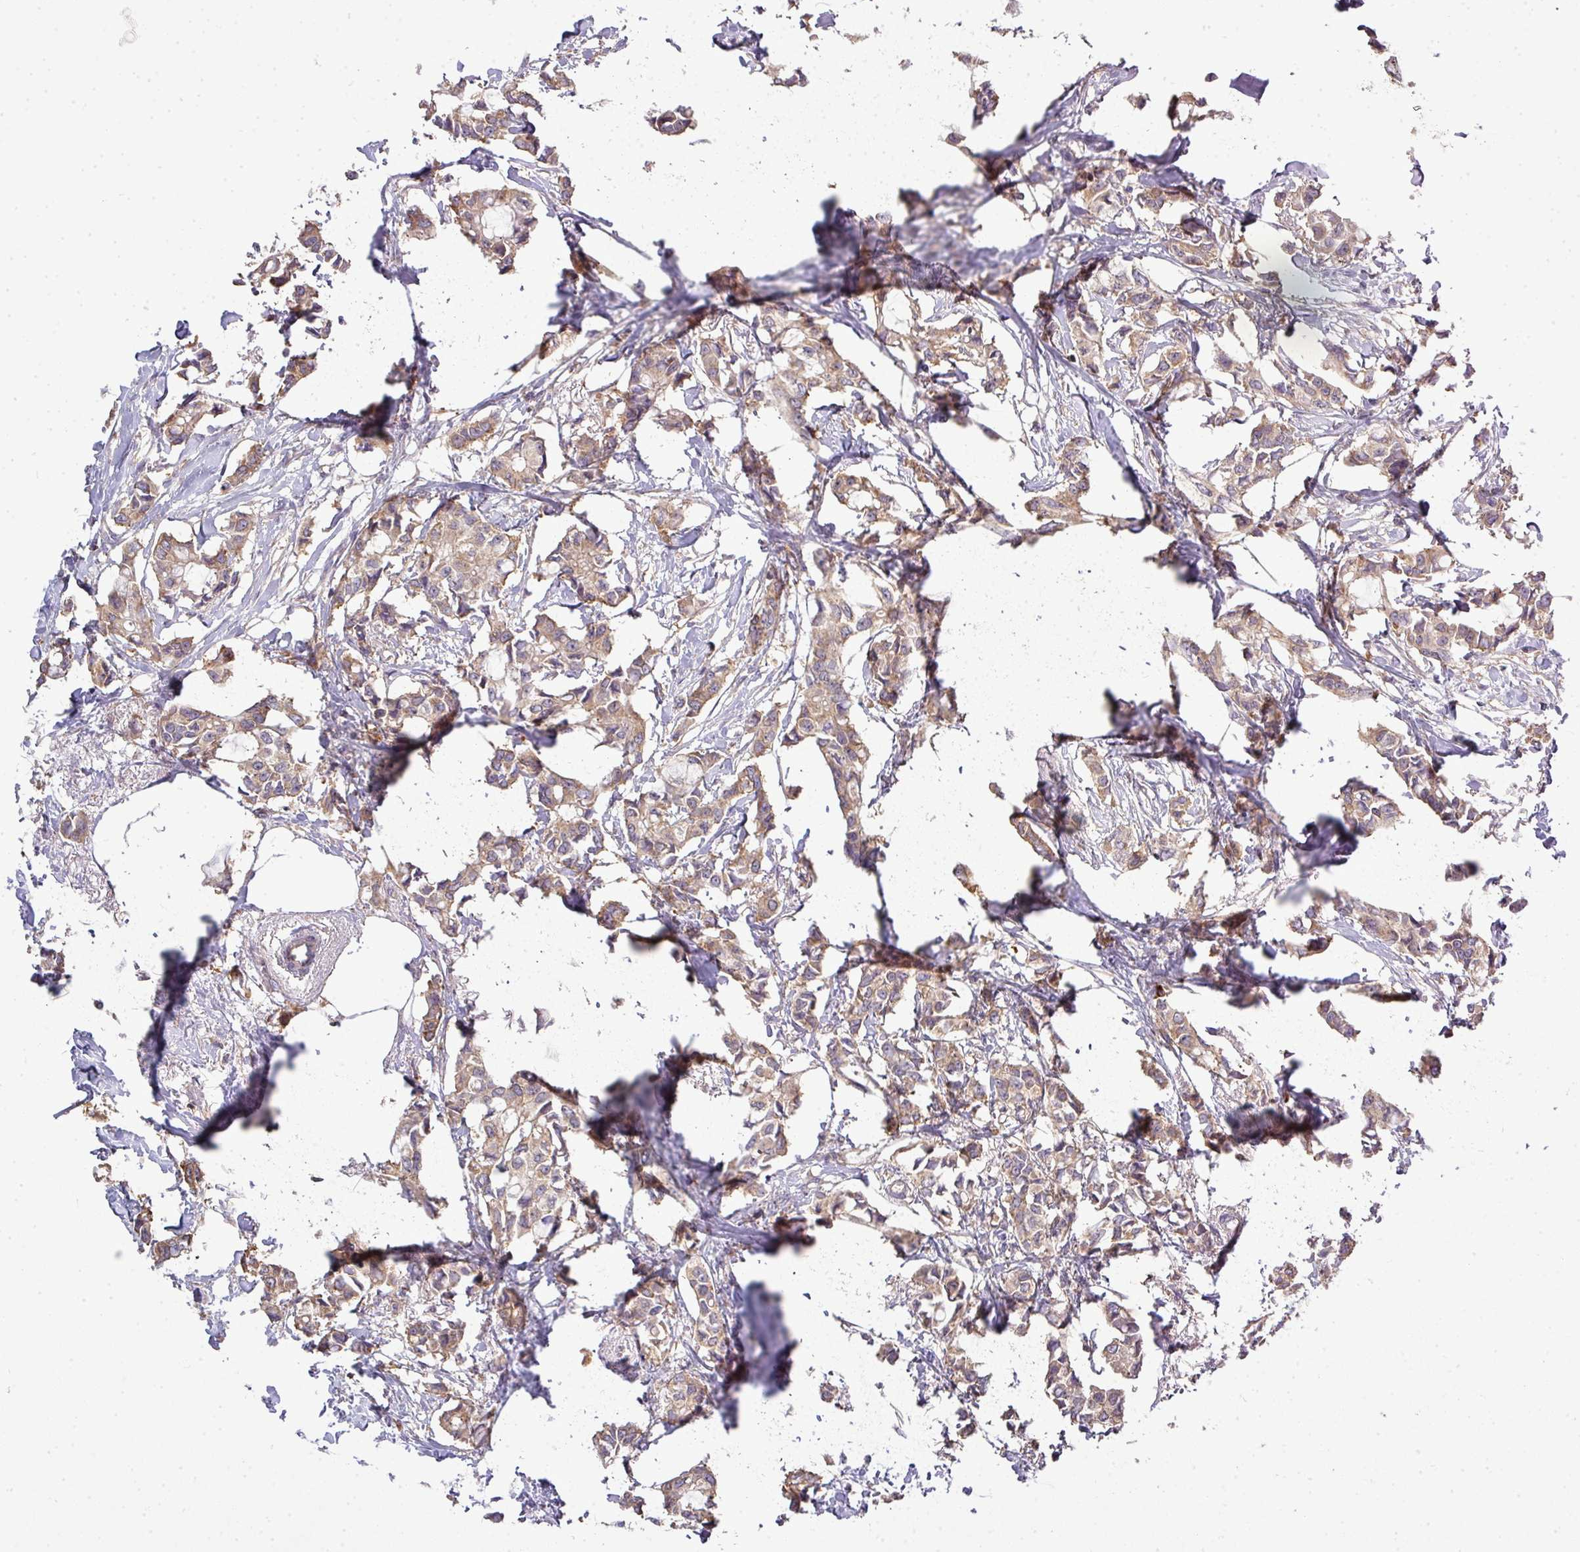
{"staining": {"intensity": "moderate", "quantity": ">75%", "location": "cytoplasmic/membranous"}, "tissue": "breast cancer", "cell_type": "Tumor cells", "image_type": "cancer", "snomed": [{"axis": "morphology", "description": "Duct carcinoma"}, {"axis": "topography", "description": "Breast"}], "caption": "Immunohistochemical staining of breast cancer shows medium levels of moderate cytoplasmic/membranous protein positivity in about >75% of tumor cells.", "gene": "STAT5A", "patient": {"sex": "female", "age": 73}}